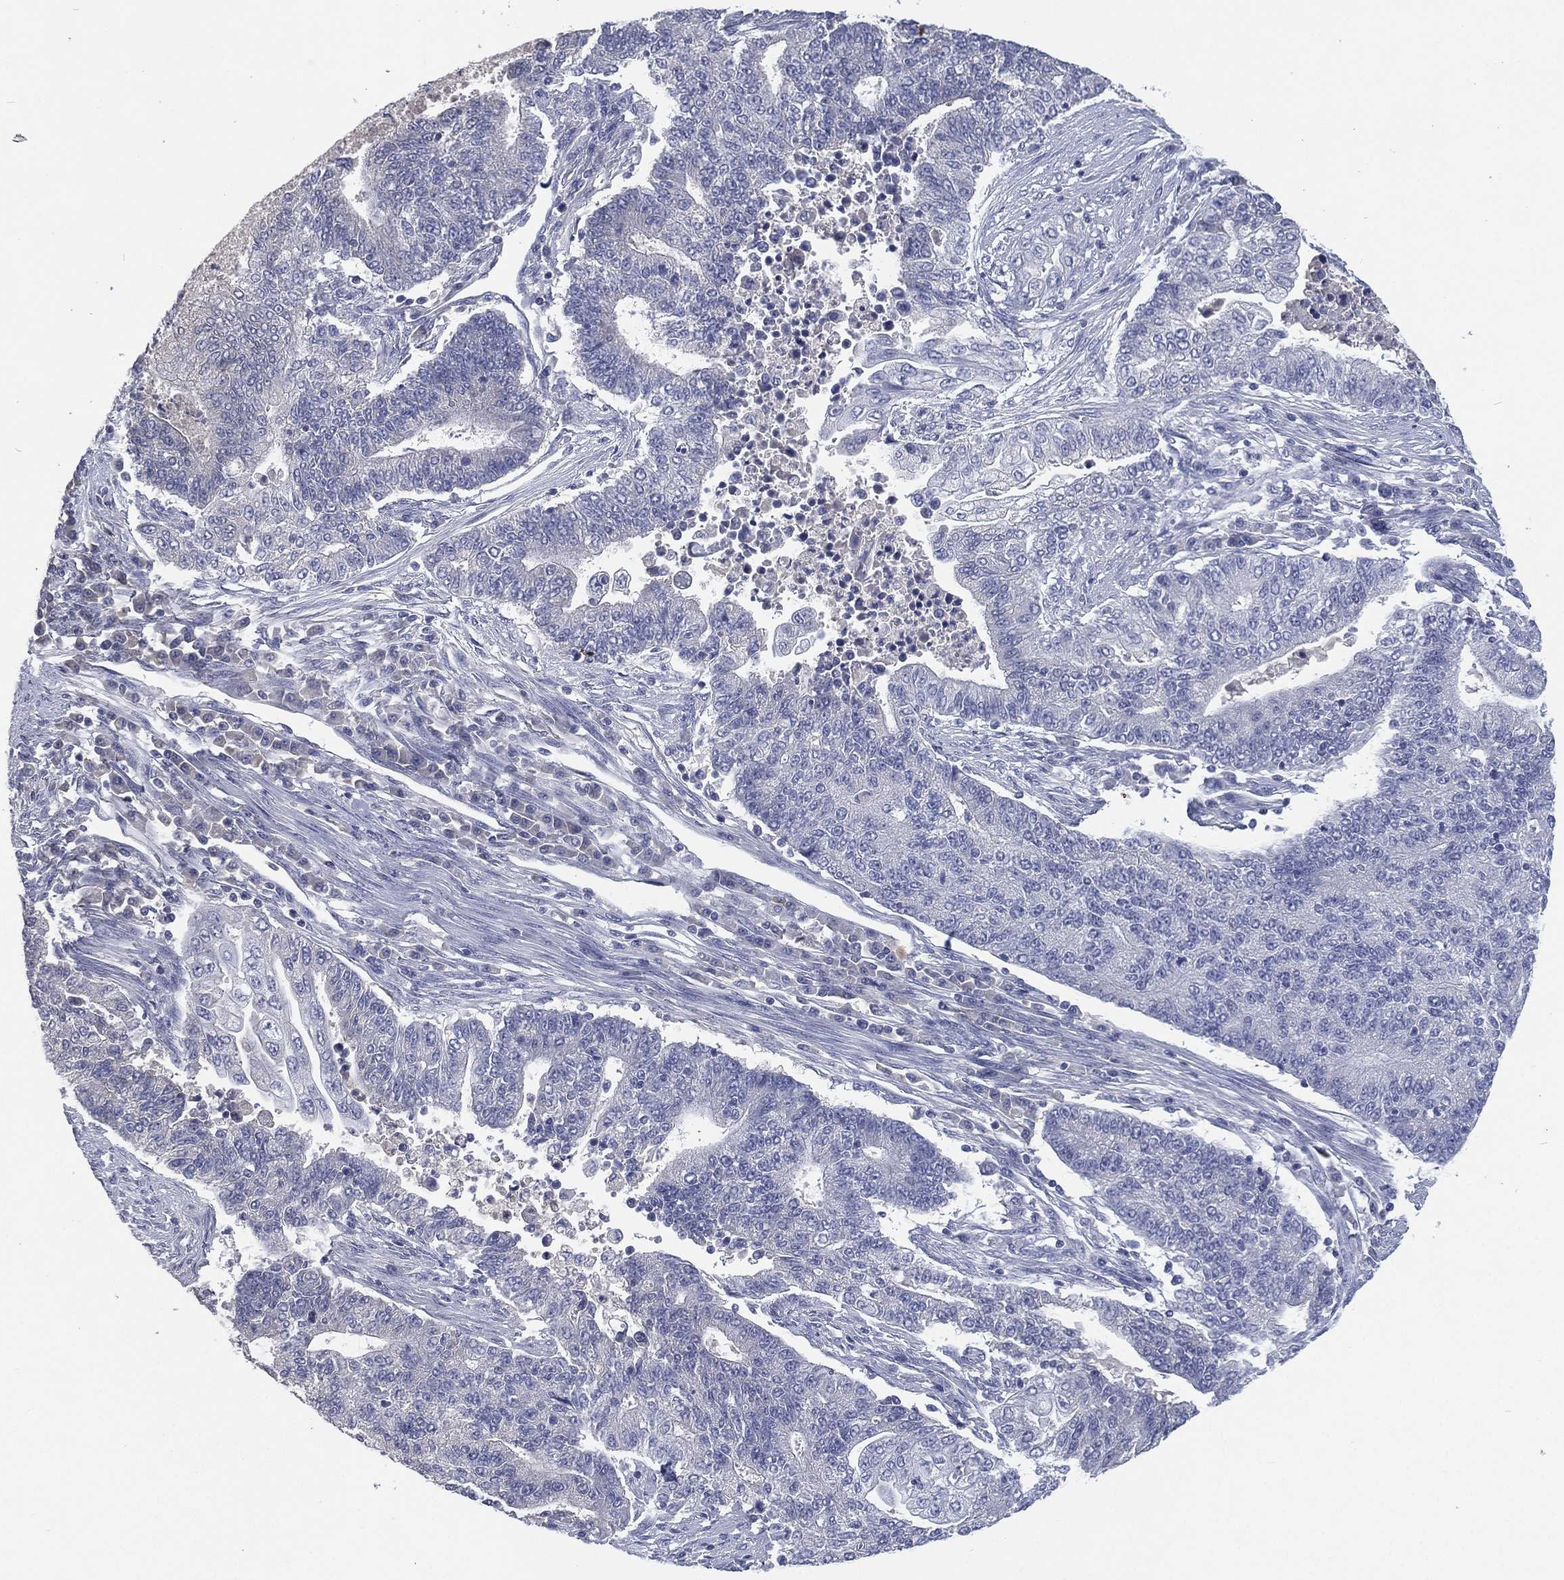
{"staining": {"intensity": "negative", "quantity": "none", "location": "none"}, "tissue": "endometrial cancer", "cell_type": "Tumor cells", "image_type": "cancer", "snomed": [{"axis": "morphology", "description": "Adenocarcinoma, NOS"}, {"axis": "topography", "description": "Uterus"}, {"axis": "topography", "description": "Endometrium"}], "caption": "DAB (3,3'-diaminobenzidine) immunohistochemical staining of endometrial cancer (adenocarcinoma) exhibits no significant positivity in tumor cells.", "gene": "KRT35", "patient": {"sex": "female", "age": 54}}